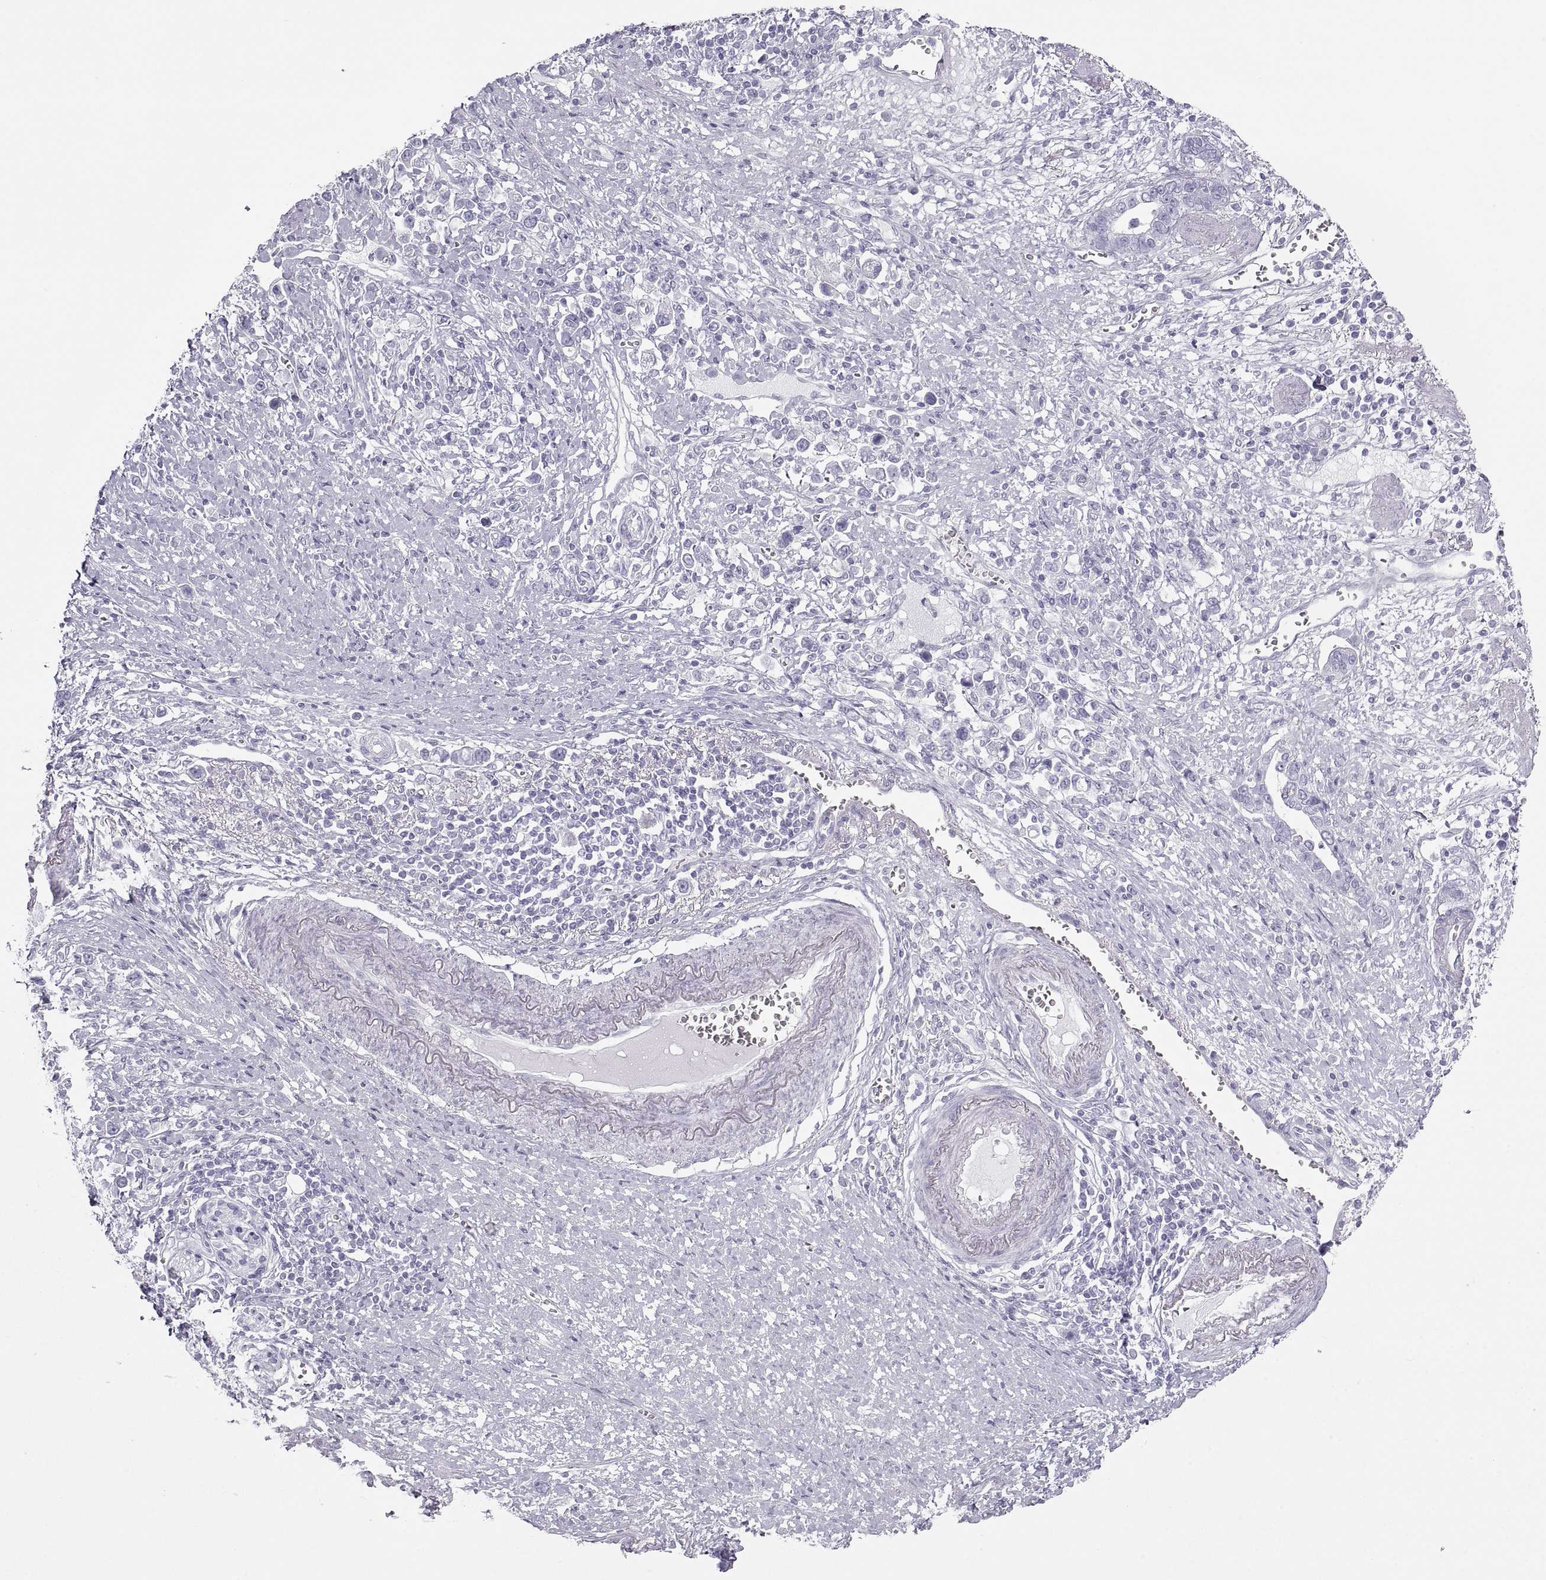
{"staining": {"intensity": "negative", "quantity": "none", "location": "none"}, "tissue": "stomach cancer", "cell_type": "Tumor cells", "image_type": "cancer", "snomed": [{"axis": "morphology", "description": "Adenocarcinoma, NOS"}, {"axis": "topography", "description": "Stomach"}], "caption": "Micrograph shows no significant protein staining in tumor cells of stomach cancer (adenocarcinoma).", "gene": "SEMG1", "patient": {"sex": "male", "age": 63}}